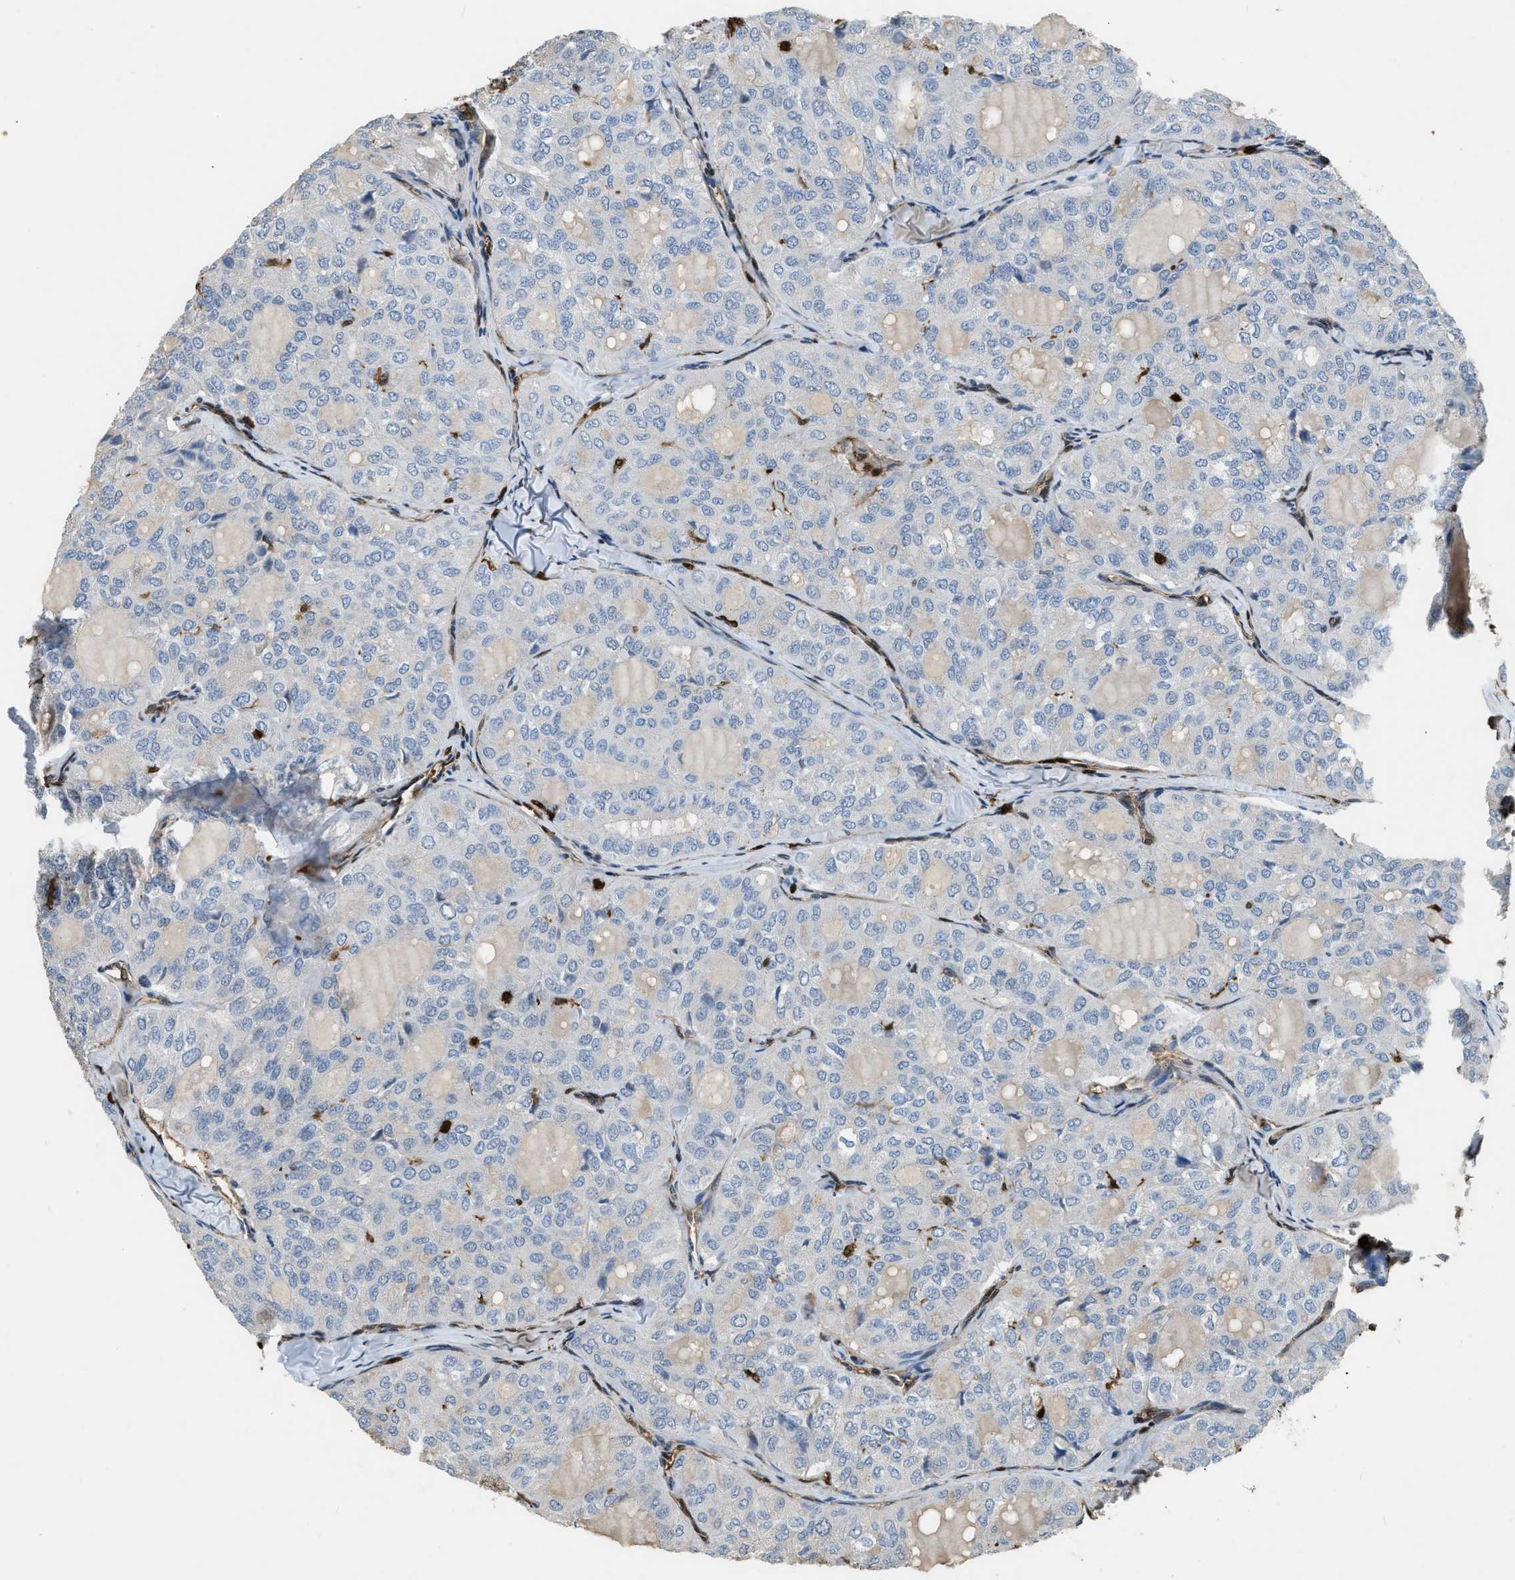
{"staining": {"intensity": "negative", "quantity": "none", "location": "none"}, "tissue": "thyroid cancer", "cell_type": "Tumor cells", "image_type": "cancer", "snomed": [{"axis": "morphology", "description": "Follicular adenoma carcinoma, NOS"}, {"axis": "topography", "description": "Thyroid gland"}], "caption": "Tumor cells are negative for protein expression in human thyroid cancer.", "gene": "ARHGDIB", "patient": {"sex": "male", "age": 75}}